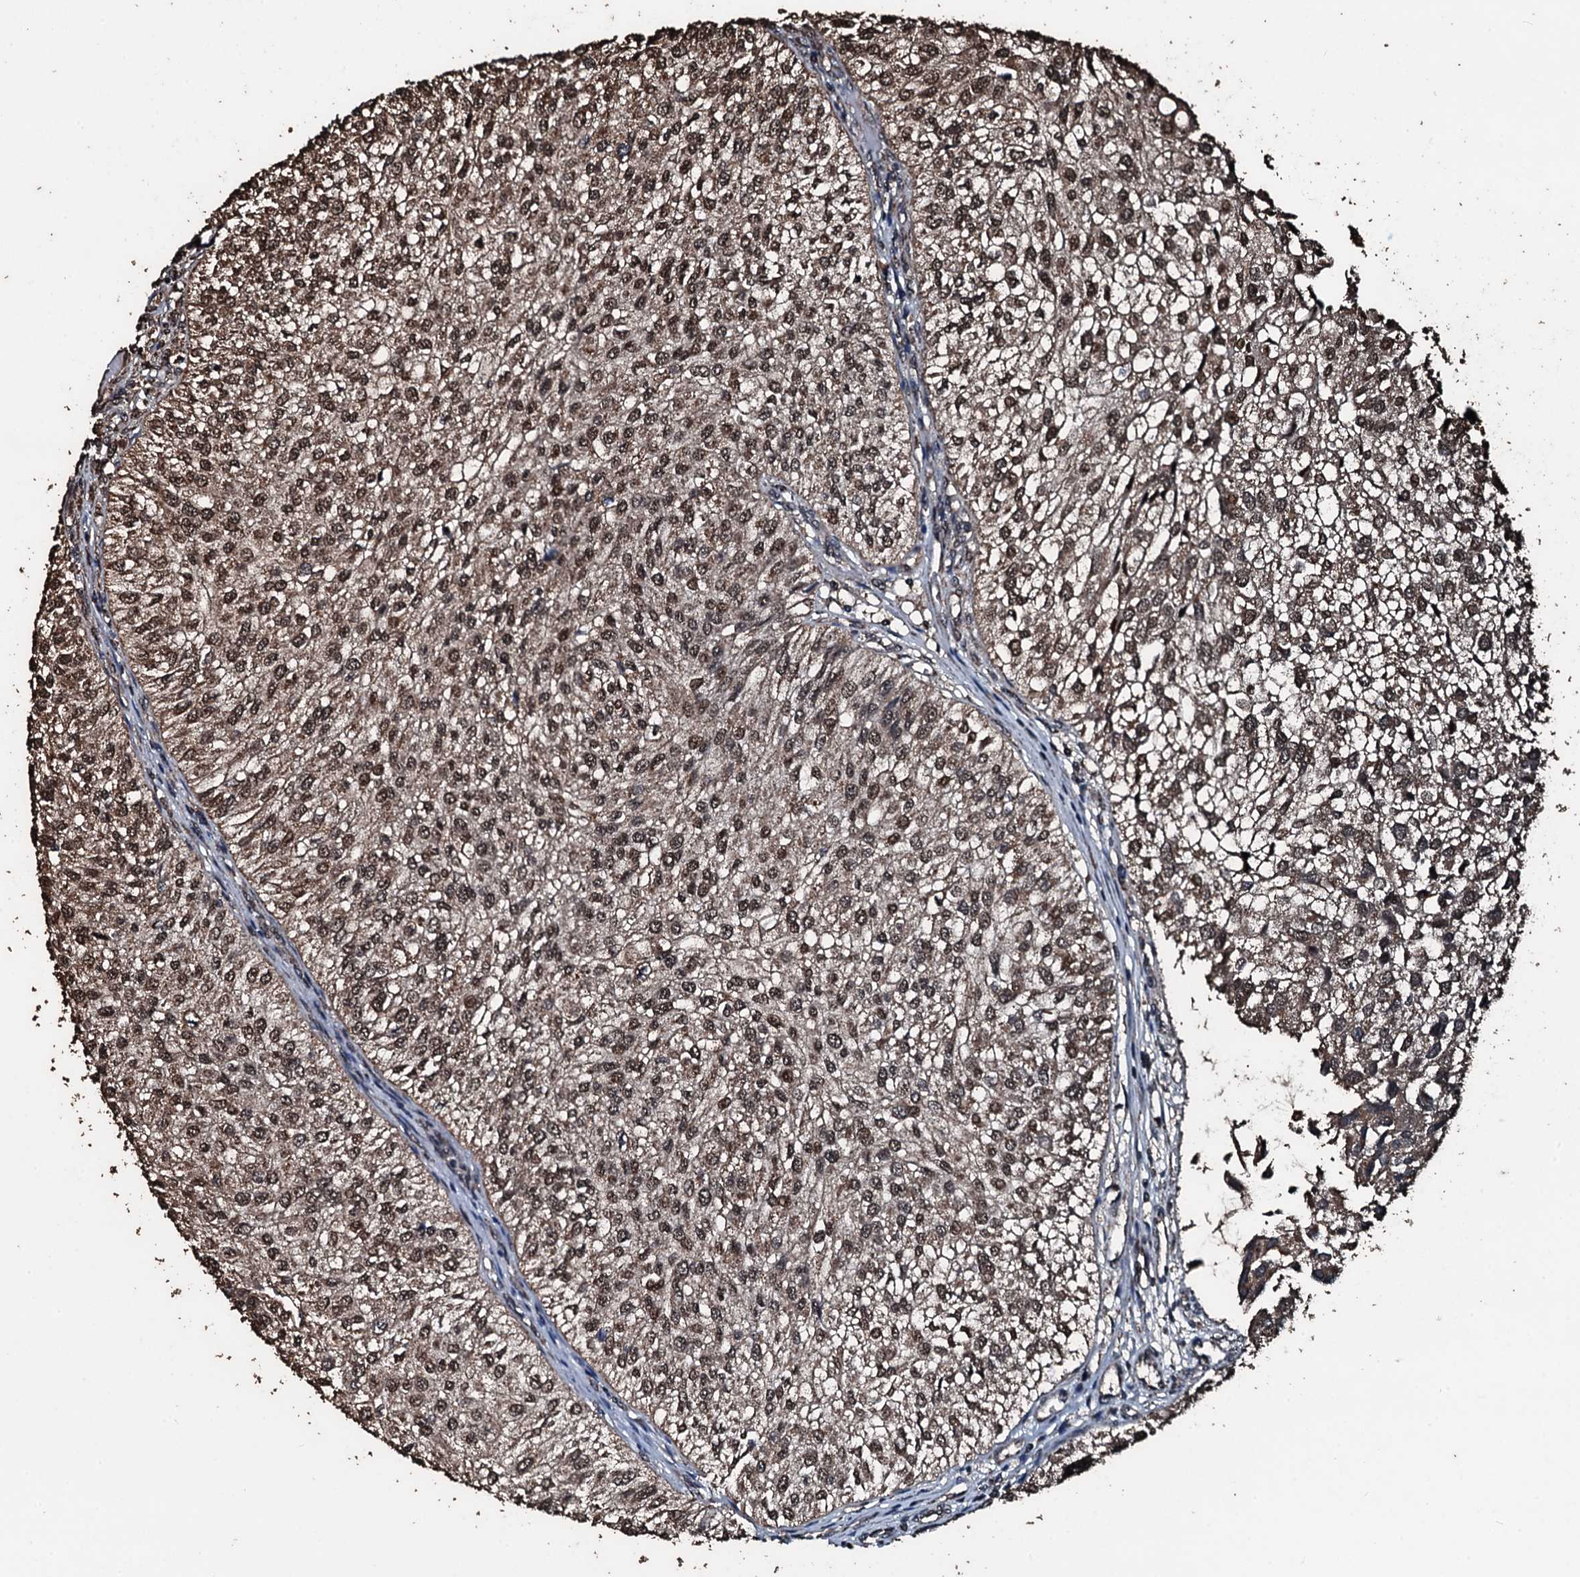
{"staining": {"intensity": "moderate", "quantity": ">75%", "location": "nuclear"}, "tissue": "urothelial cancer", "cell_type": "Tumor cells", "image_type": "cancer", "snomed": [{"axis": "morphology", "description": "Urothelial carcinoma, Low grade"}, {"axis": "topography", "description": "Urinary bladder"}], "caption": "Urothelial cancer was stained to show a protein in brown. There is medium levels of moderate nuclear expression in approximately >75% of tumor cells.", "gene": "FAAP24", "patient": {"sex": "female", "age": 89}}